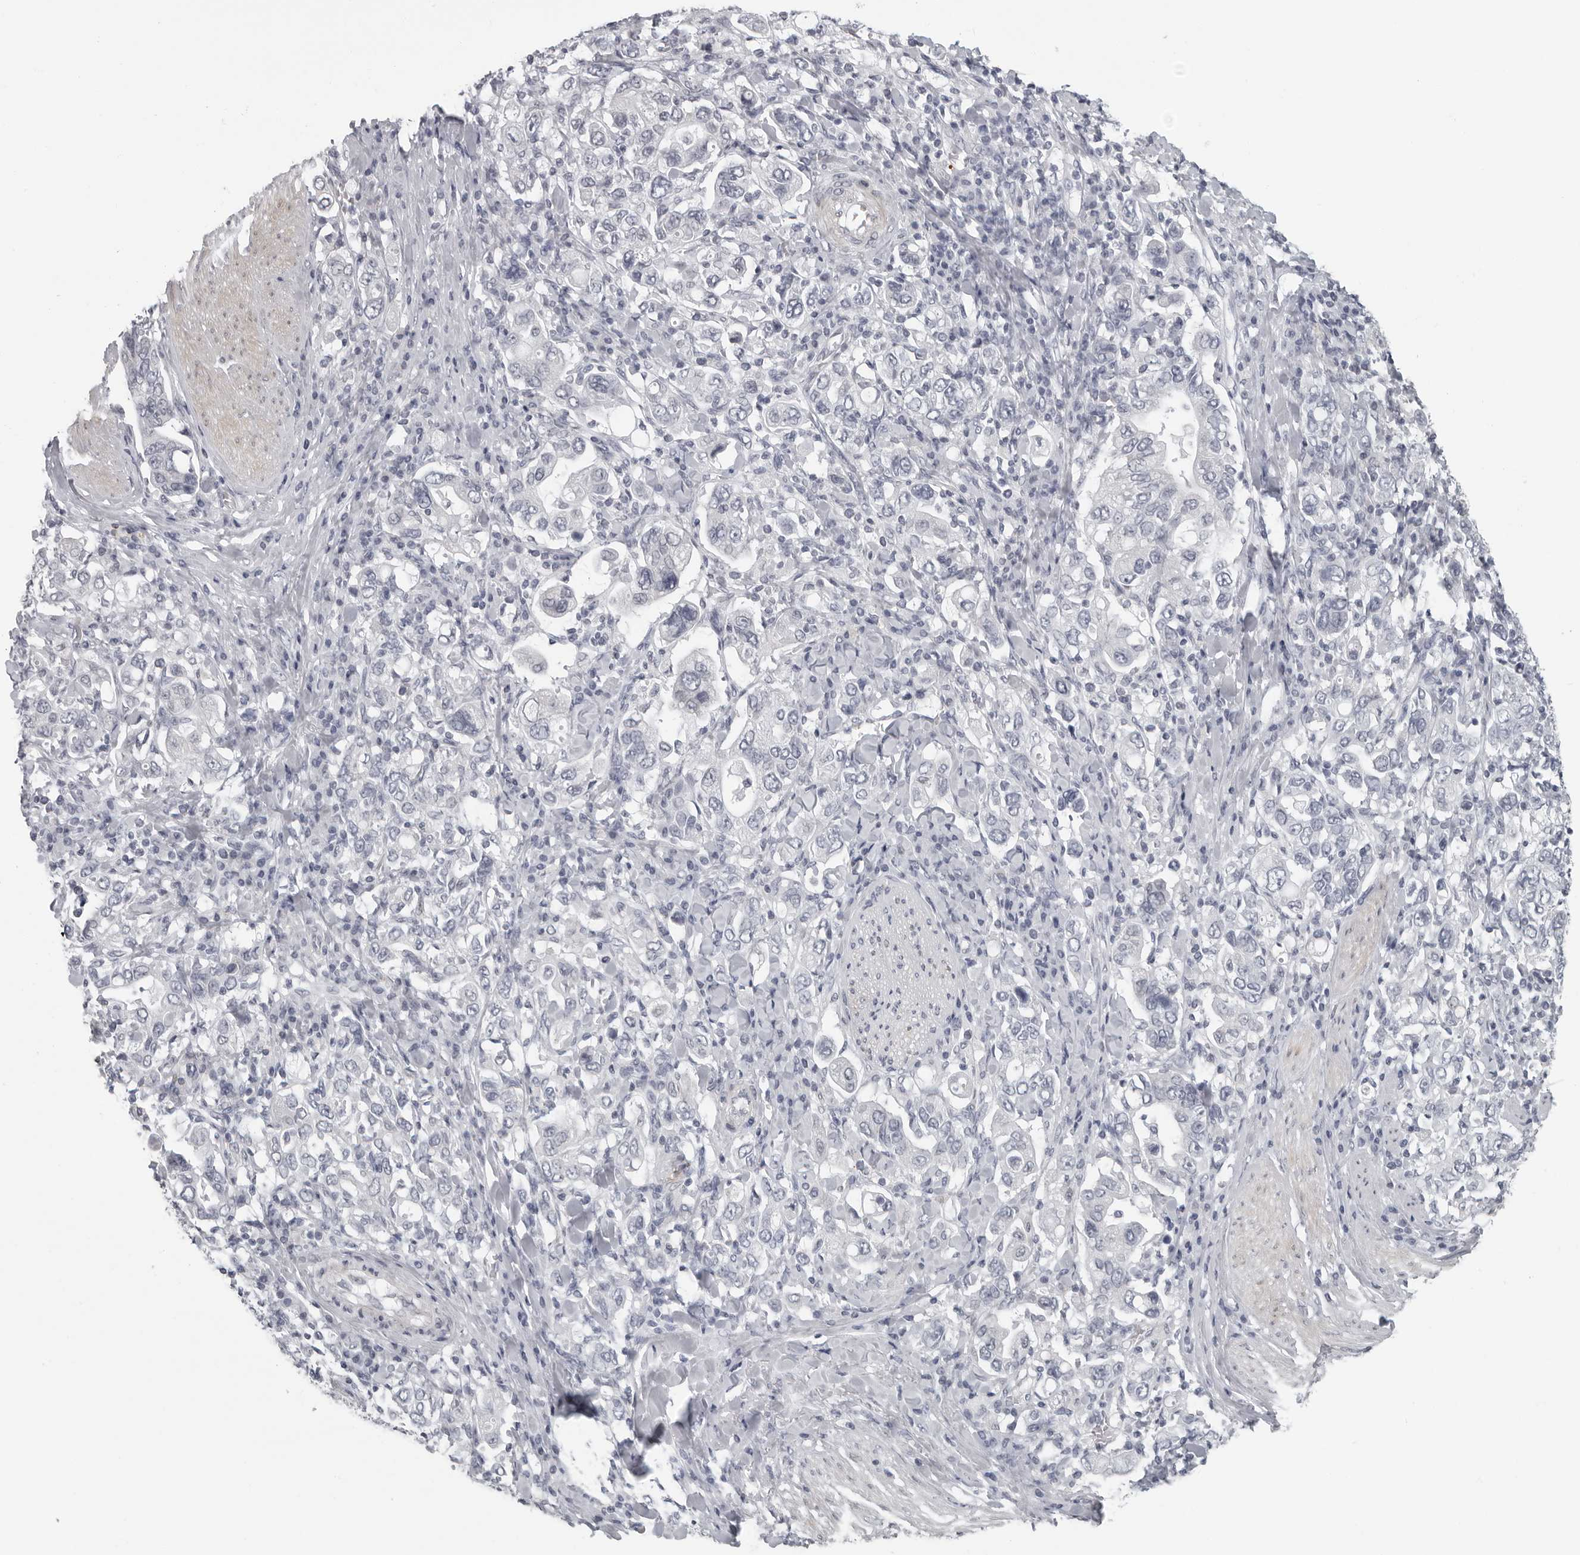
{"staining": {"intensity": "negative", "quantity": "none", "location": "none"}, "tissue": "stomach cancer", "cell_type": "Tumor cells", "image_type": "cancer", "snomed": [{"axis": "morphology", "description": "Adenocarcinoma, NOS"}, {"axis": "topography", "description": "Stomach, upper"}], "caption": "Histopathology image shows no protein staining in tumor cells of adenocarcinoma (stomach) tissue.", "gene": "OPLAH", "patient": {"sex": "male", "age": 62}}